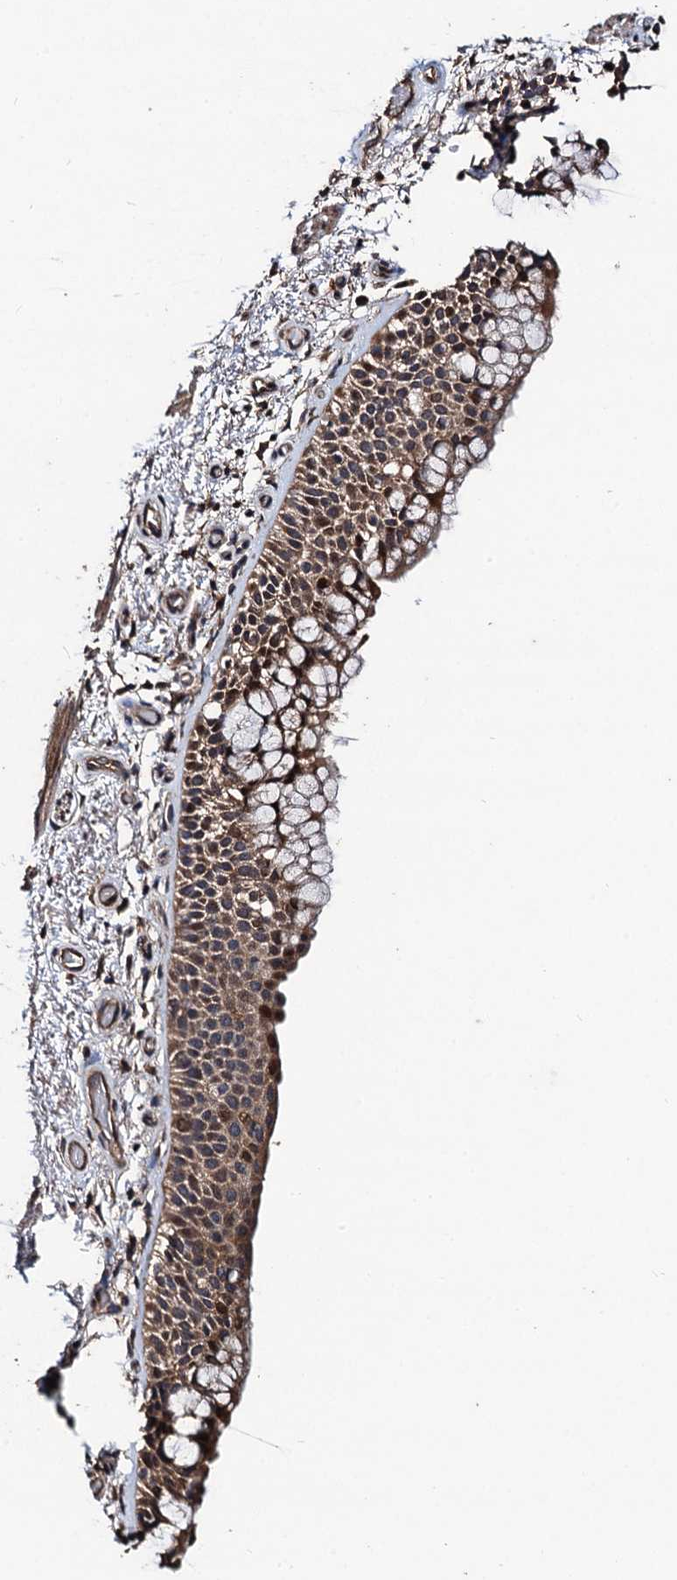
{"staining": {"intensity": "moderate", "quantity": ">75%", "location": "cytoplasmic/membranous,nuclear"}, "tissue": "bronchus", "cell_type": "Respiratory epithelial cells", "image_type": "normal", "snomed": [{"axis": "morphology", "description": "Normal tissue, NOS"}, {"axis": "topography", "description": "Bronchus"}], "caption": "Immunohistochemical staining of benign human bronchus reveals moderate cytoplasmic/membranous,nuclear protein staining in approximately >75% of respiratory epithelial cells.", "gene": "TMEM39B", "patient": {"sex": "male", "age": 65}}